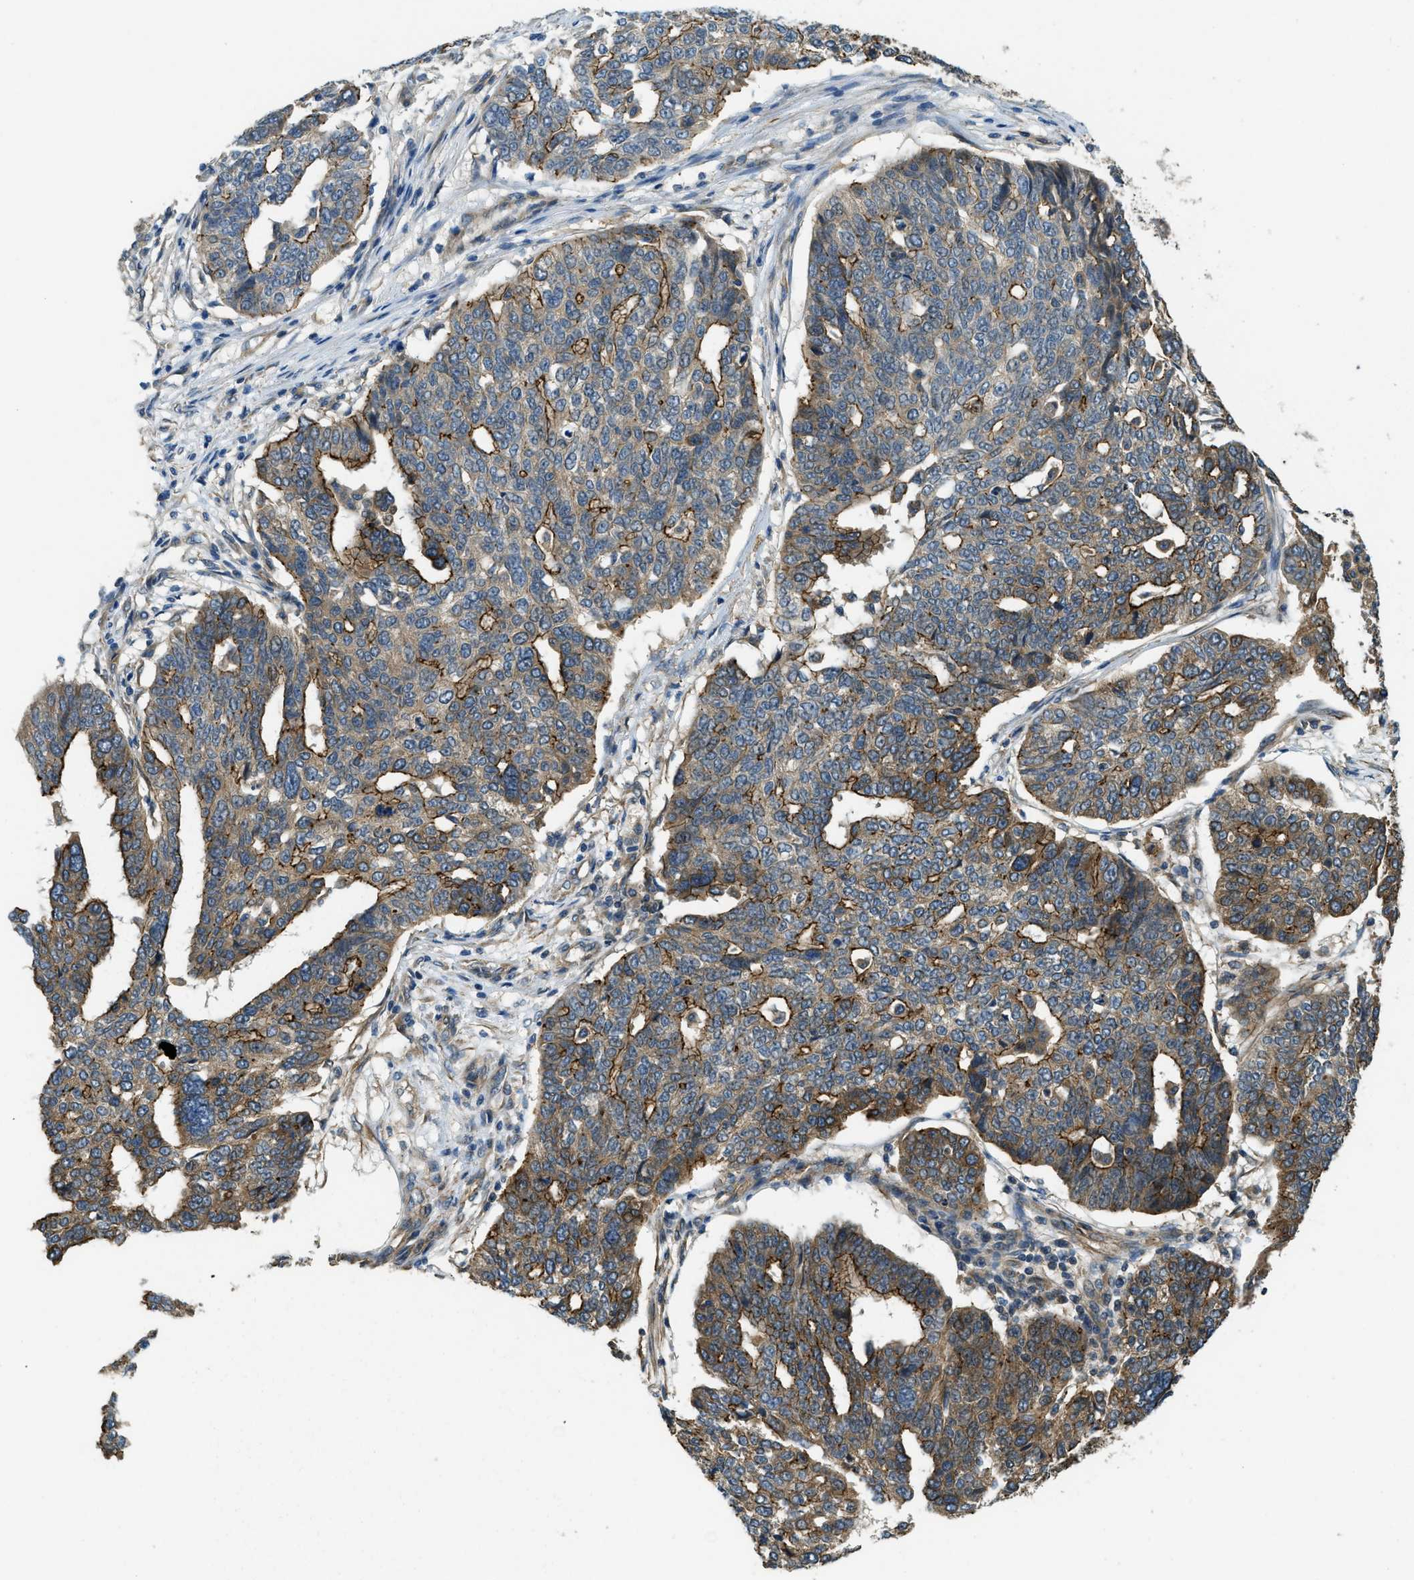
{"staining": {"intensity": "moderate", "quantity": "25%-75%", "location": "cytoplasmic/membranous"}, "tissue": "ovarian cancer", "cell_type": "Tumor cells", "image_type": "cancer", "snomed": [{"axis": "morphology", "description": "Cystadenocarcinoma, serous, NOS"}, {"axis": "topography", "description": "Ovary"}], "caption": "Immunohistochemistry image of ovarian cancer stained for a protein (brown), which demonstrates medium levels of moderate cytoplasmic/membranous staining in about 25%-75% of tumor cells.", "gene": "CGN", "patient": {"sex": "female", "age": 59}}